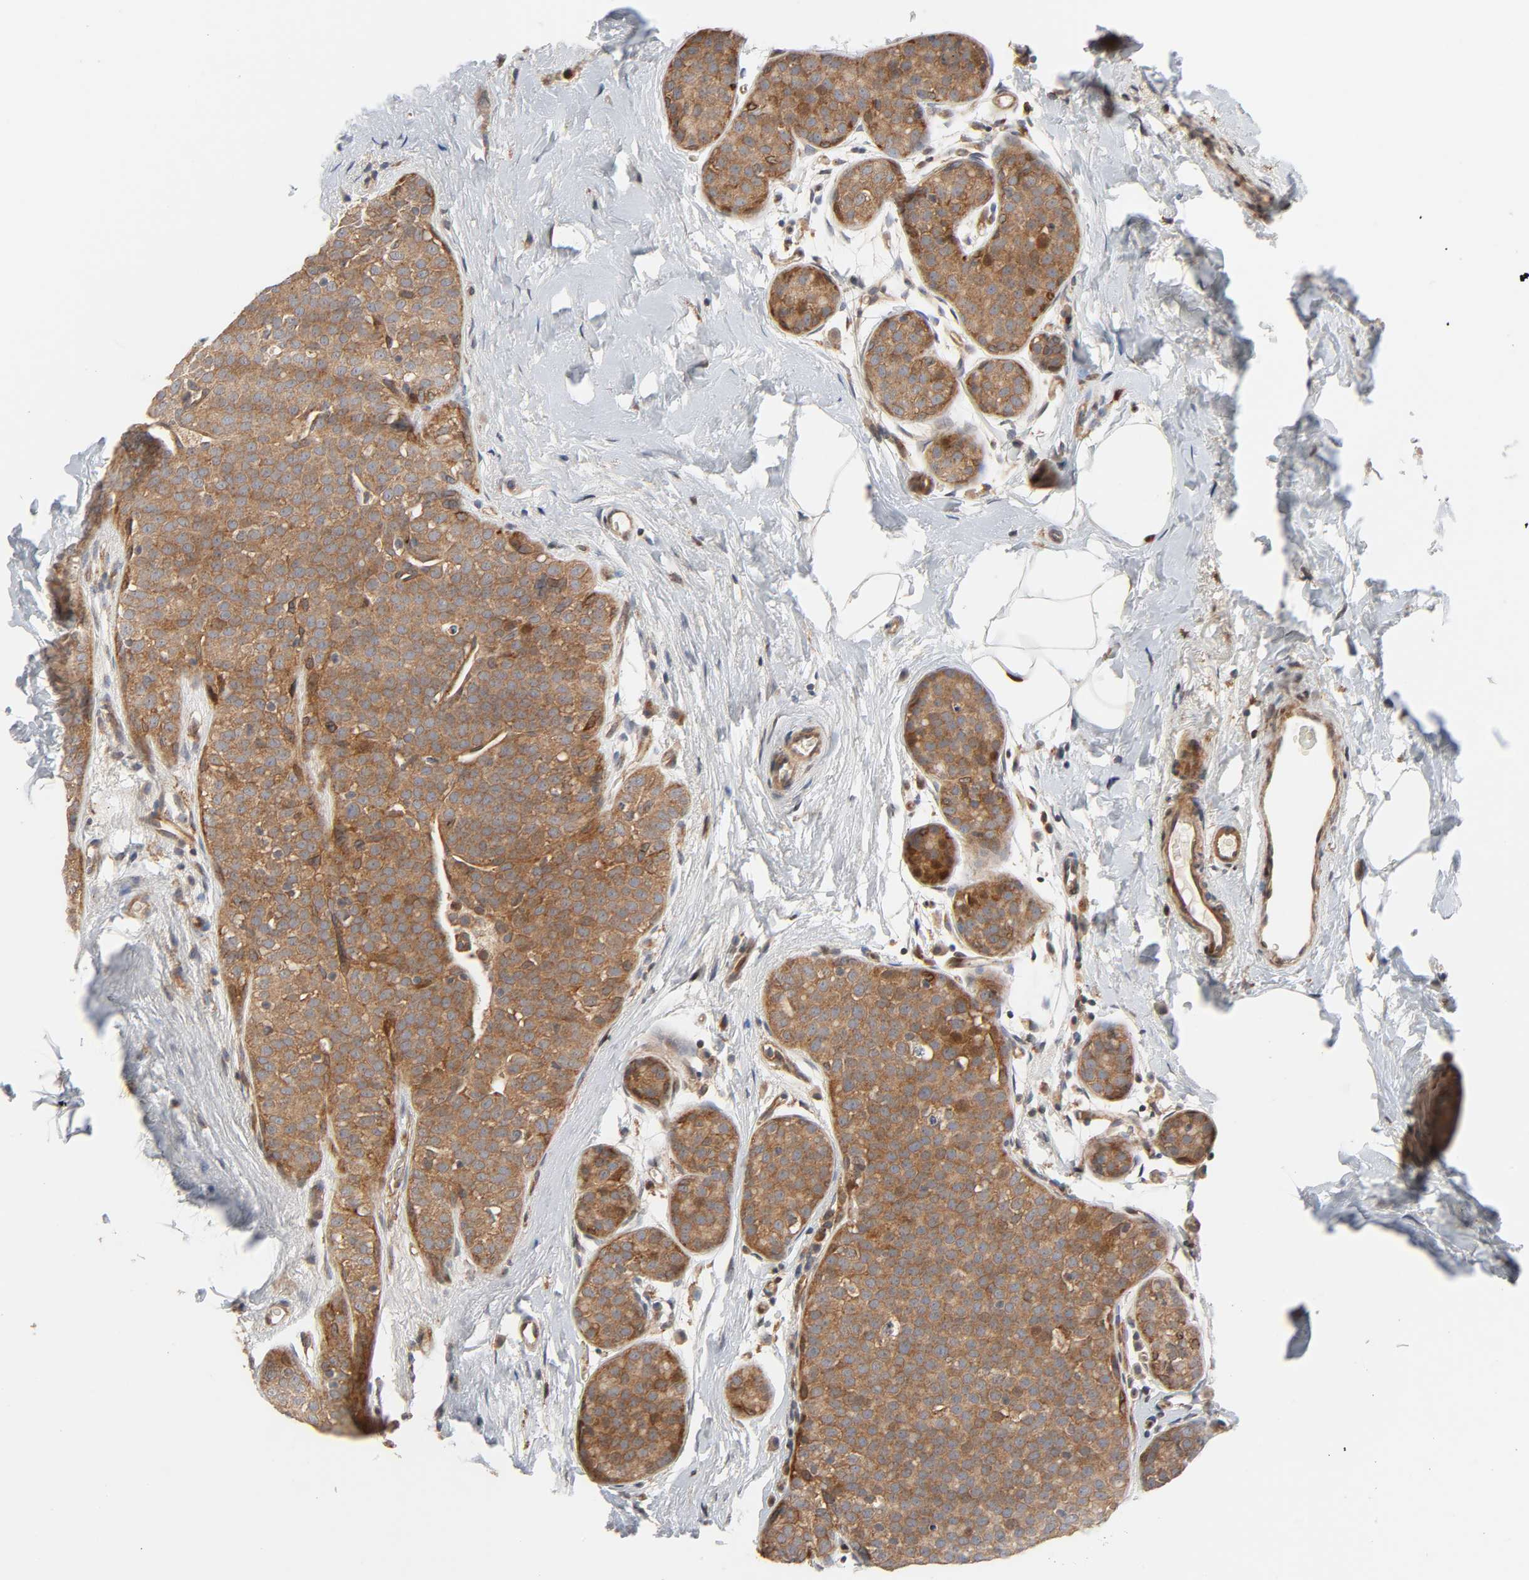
{"staining": {"intensity": "moderate", "quantity": ">75%", "location": "cytoplasmic/membranous"}, "tissue": "breast cancer", "cell_type": "Tumor cells", "image_type": "cancer", "snomed": [{"axis": "morphology", "description": "Lobular carcinoma, in situ"}, {"axis": "morphology", "description": "Lobular carcinoma"}, {"axis": "topography", "description": "Breast"}], "caption": "A photomicrograph showing moderate cytoplasmic/membranous expression in approximately >75% of tumor cells in breast cancer (lobular carcinoma), as visualized by brown immunohistochemical staining.", "gene": "NEMF", "patient": {"sex": "female", "age": 41}}